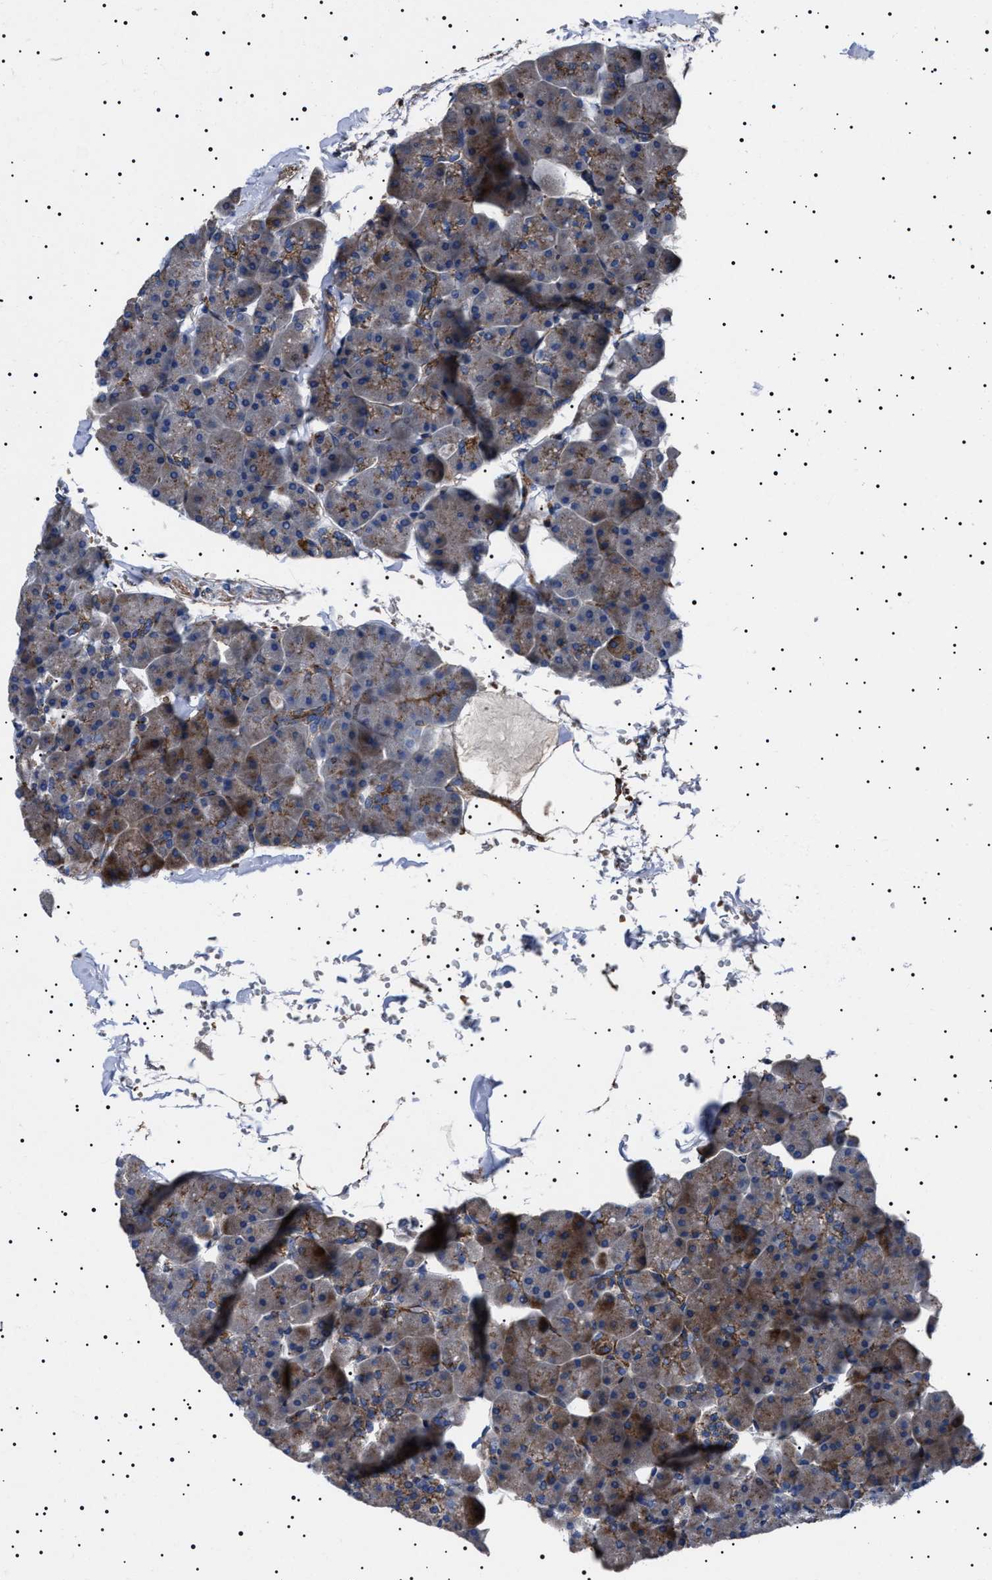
{"staining": {"intensity": "moderate", "quantity": "25%-75%", "location": "cytoplasmic/membranous"}, "tissue": "pancreas", "cell_type": "Exocrine glandular cells", "image_type": "normal", "snomed": [{"axis": "morphology", "description": "Normal tissue, NOS"}, {"axis": "topography", "description": "Pancreas"}], "caption": "An immunohistochemistry micrograph of unremarkable tissue is shown. Protein staining in brown shows moderate cytoplasmic/membranous positivity in pancreas within exocrine glandular cells.", "gene": "NEU1", "patient": {"sex": "male", "age": 35}}